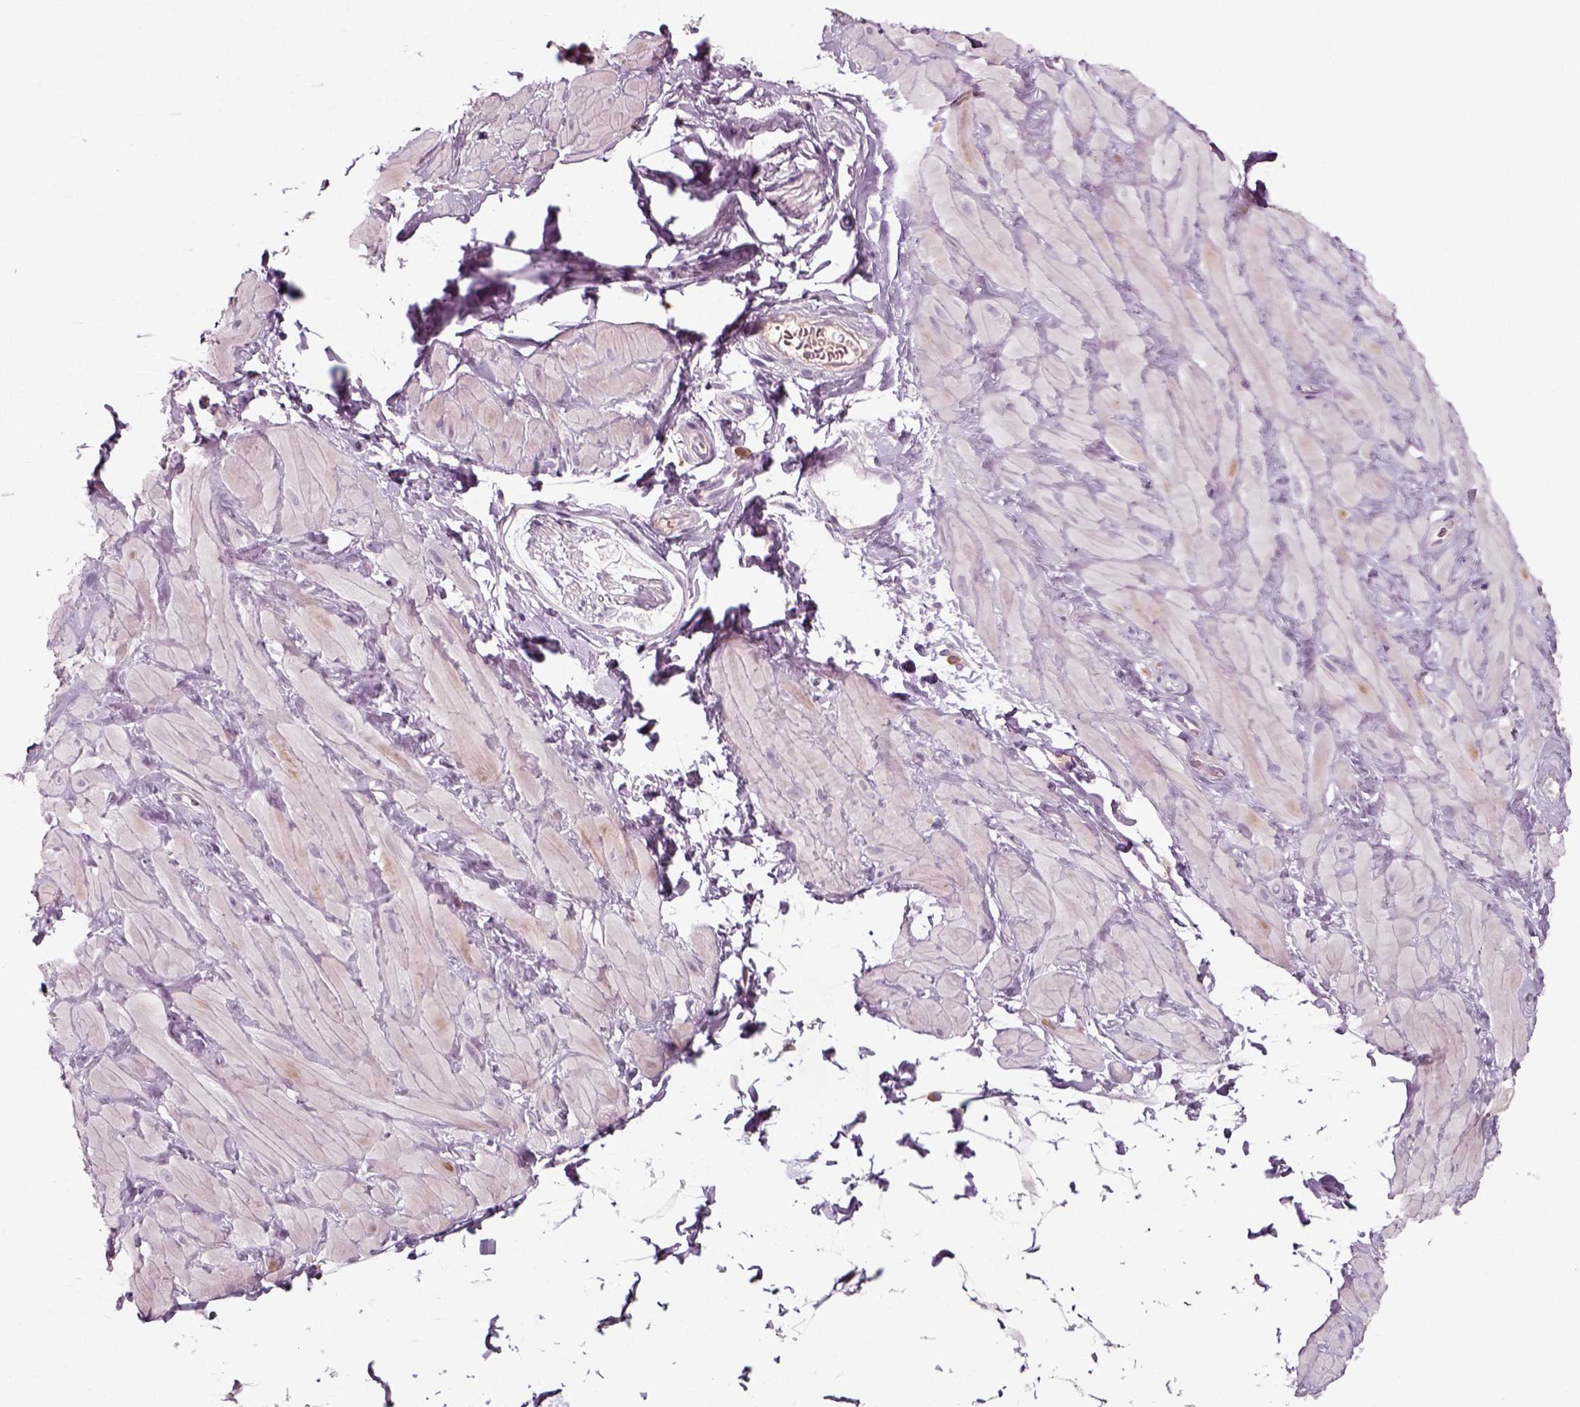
{"staining": {"intensity": "negative", "quantity": "none", "location": "none"}, "tissue": "adipose tissue", "cell_type": "Adipocytes", "image_type": "normal", "snomed": [{"axis": "morphology", "description": "Normal tissue, NOS"}, {"axis": "topography", "description": "Smooth muscle"}, {"axis": "topography", "description": "Peripheral nerve tissue"}], "caption": "This is an IHC photomicrograph of unremarkable adipose tissue. There is no staining in adipocytes.", "gene": "RND2", "patient": {"sex": "male", "age": 22}}